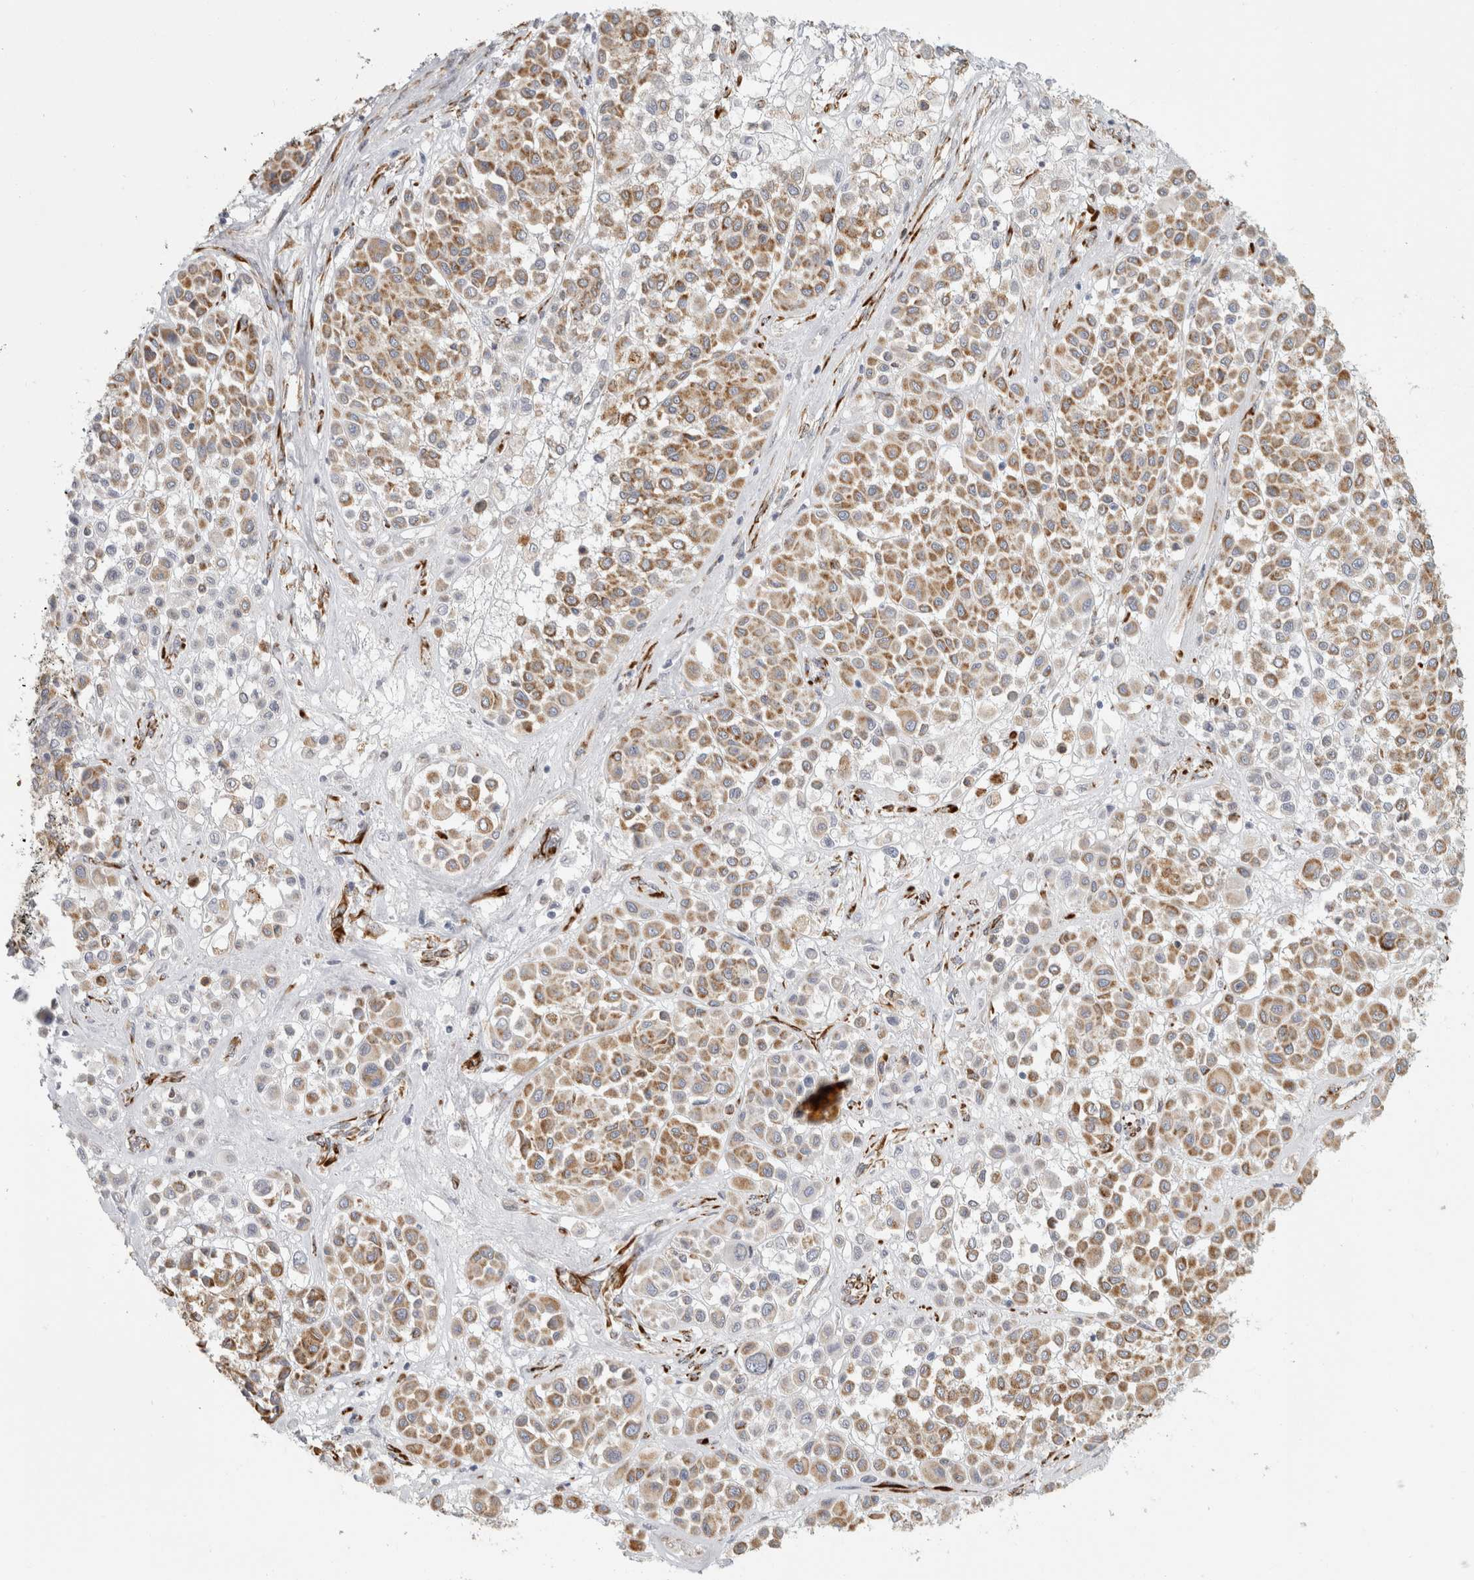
{"staining": {"intensity": "moderate", "quantity": ">75%", "location": "cytoplasmic/membranous"}, "tissue": "melanoma", "cell_type": "Tumor cells", "image_type": "cancer", "snomed": [{"axis": "morphology", "description": "Malignant melanoma, Metastatic site"}, {"axis": "topography", "description": "Soft tissue"}], "caption": "Tumor cells display medium levels of moderate cytoplasmic/membranous positivity in approximately >75% of cells in human malignant melanoma (metastatic site).", "gene": "OSTN", "patient": {"sex": "male", "age": 41}}